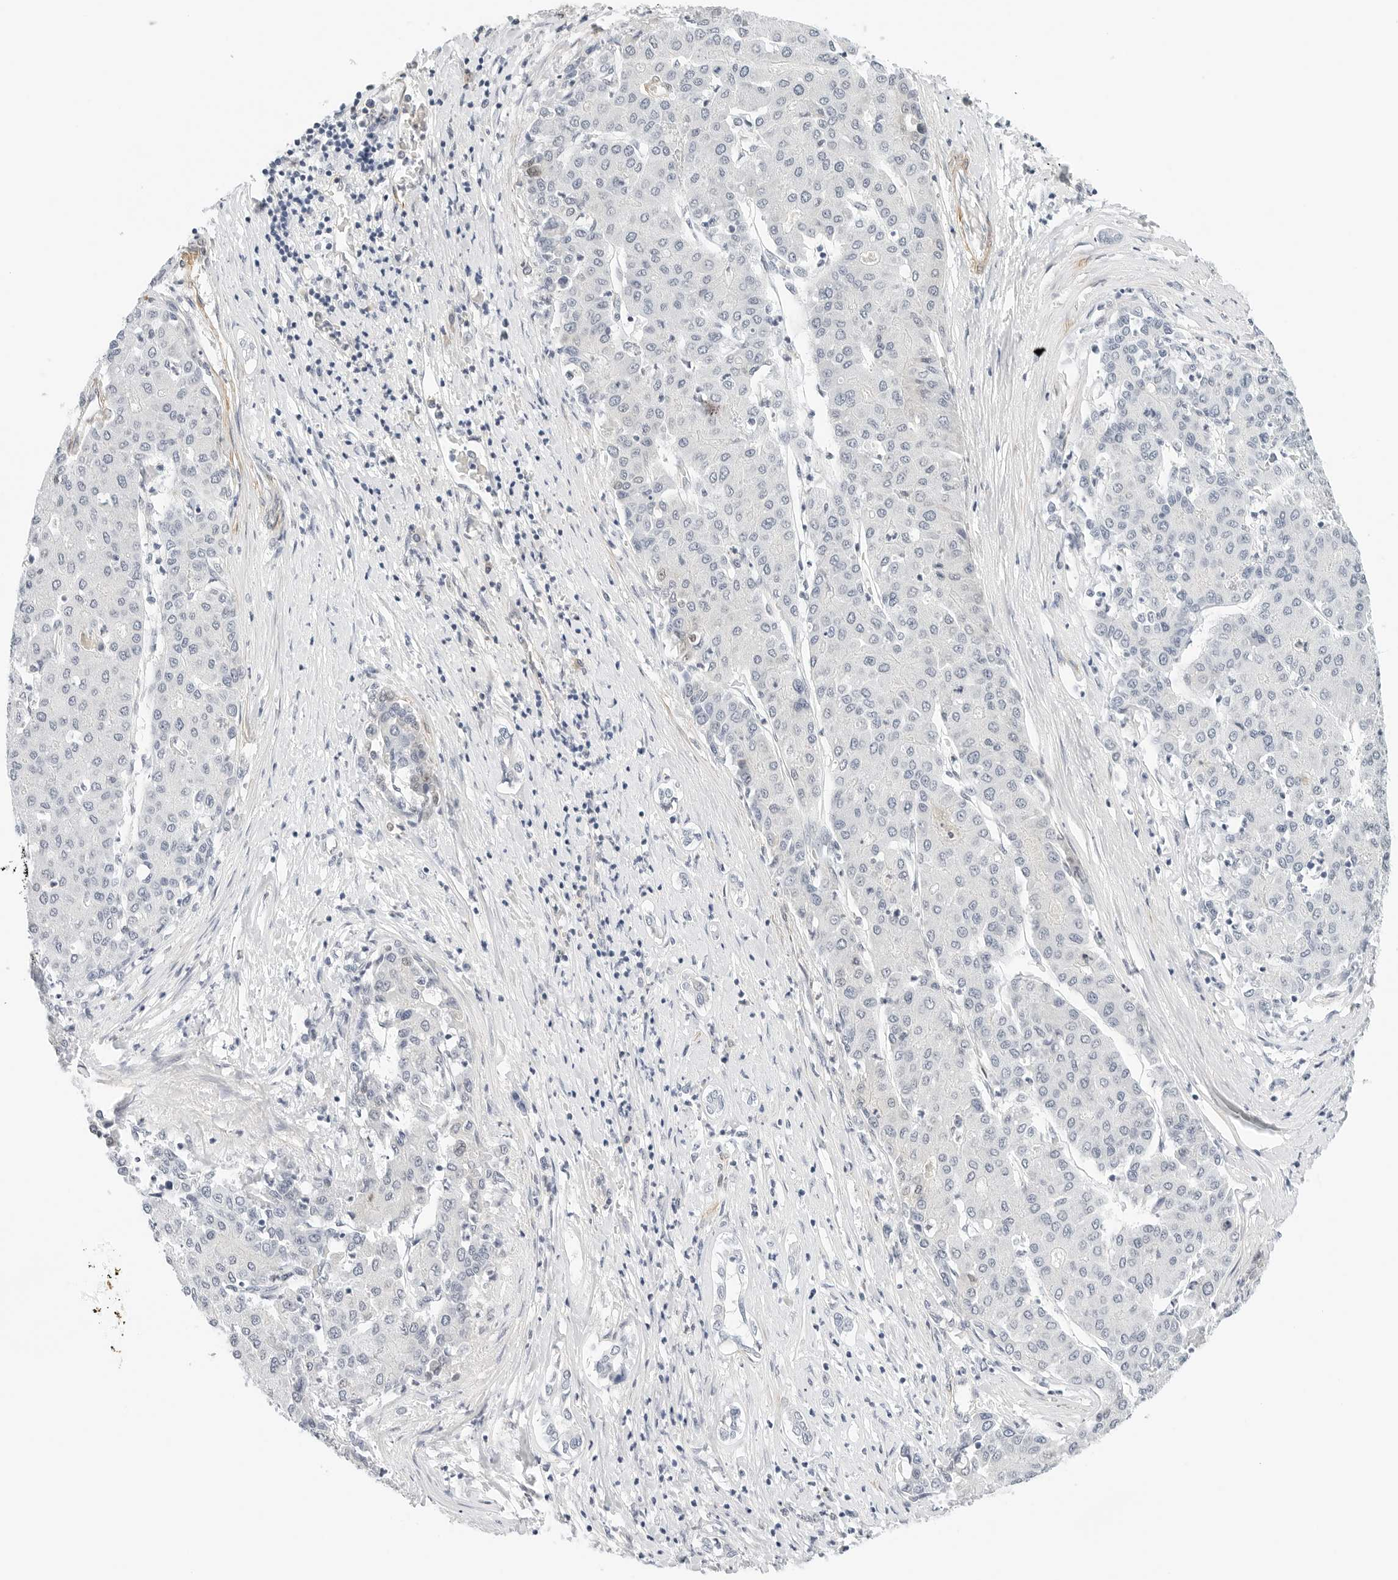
{"staining": {"intensity": "negative", "quantity": "none", "location": "none"}, "tissue": "liver cancer", "cell_type": "Tumor cells", "image_type": "cancer", "snomed": [{"axis": "morphology", "description": "Carcinoma, Hepatocellular, NOS"}, {"axis": "topography", "description": "Liver"}], "caption": "Liver hepatocellular carcinoma was stained to show a protein in brown. There is no significant staining in tumor cells.", "gene": "PKDCC", "patient": {"sex": "male", "age": 65}}